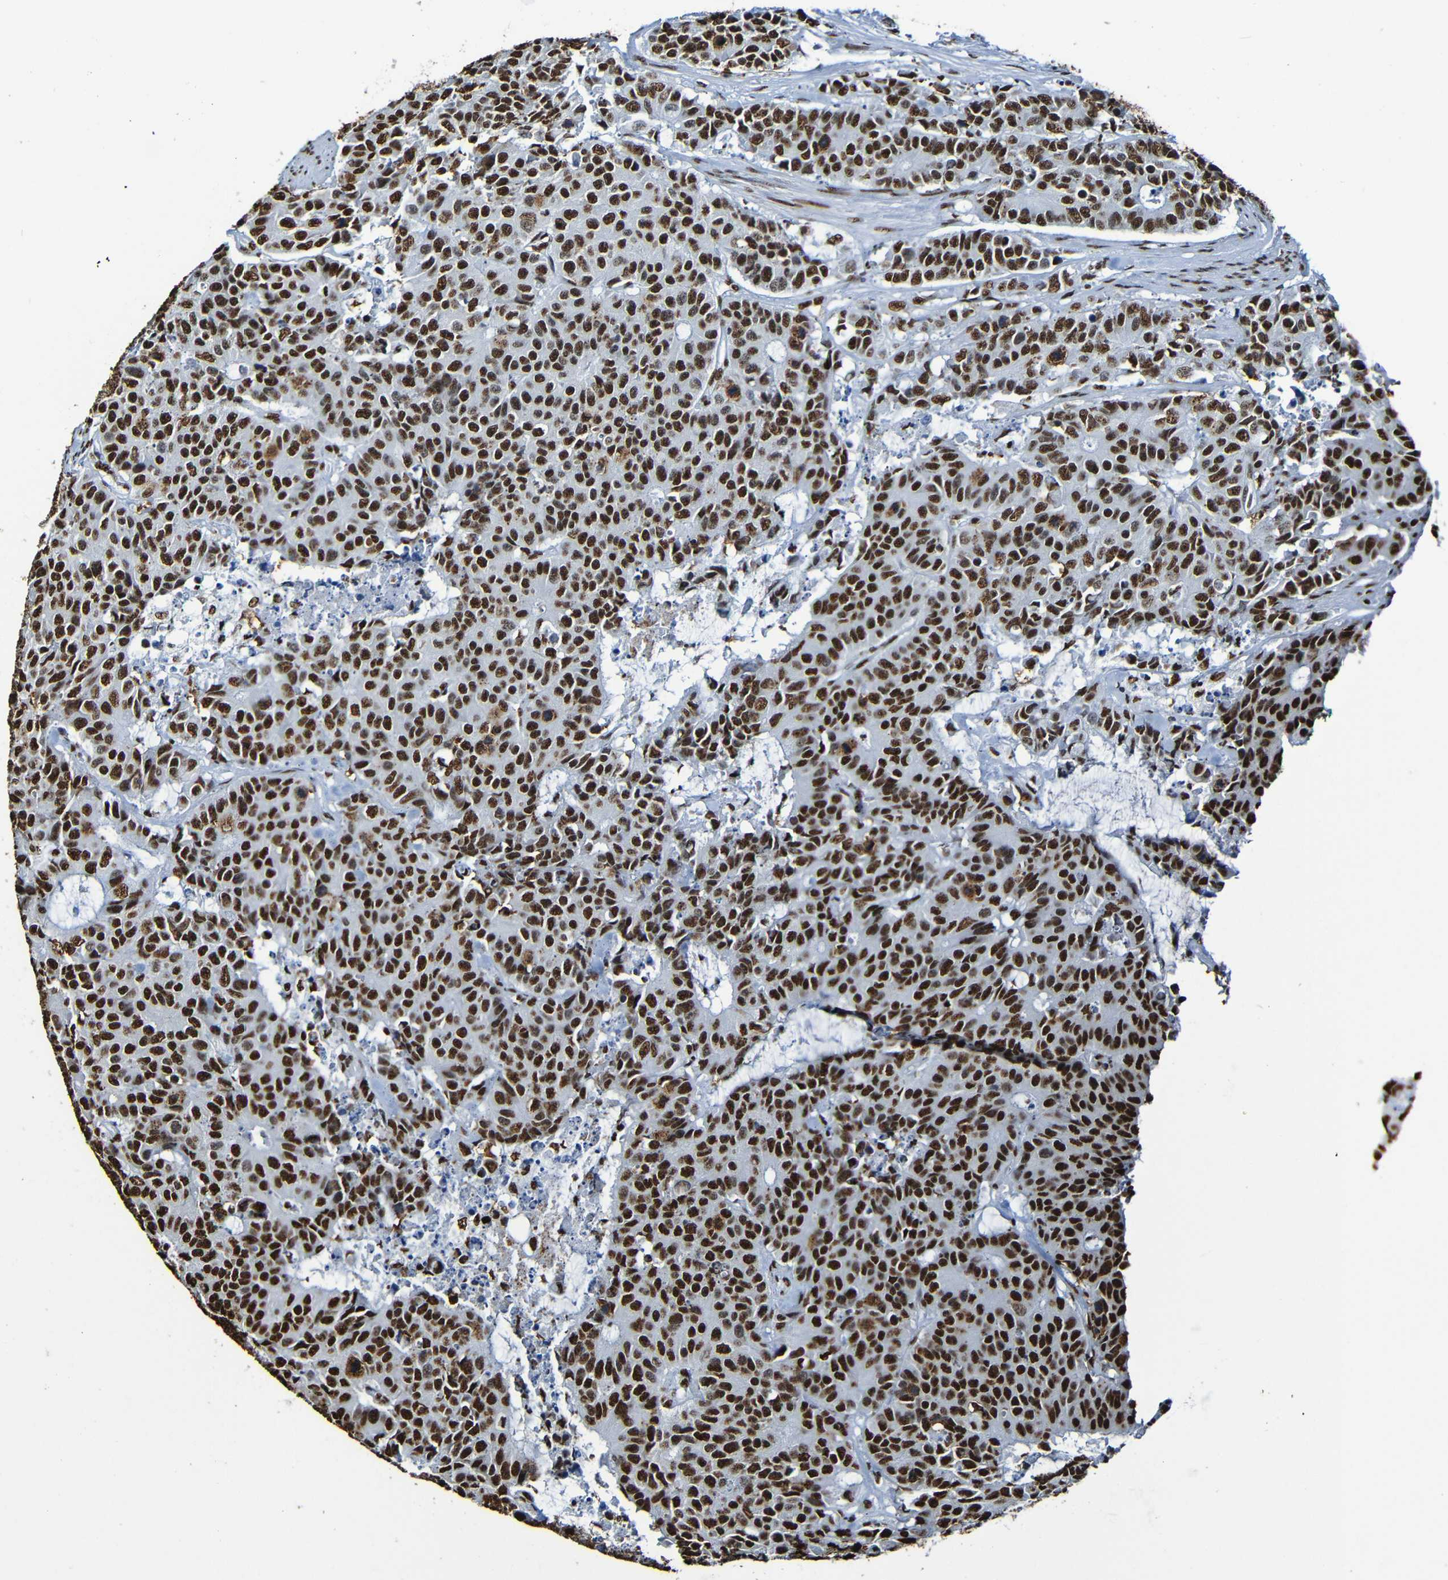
{"staining": {"intensity": "strong", "quantity": ">75%", "location": "nuclear"}, "tissue": "colorectal cancer", "cell_type": "Tumor cells", "image_type": "cancer", "snomed": [{"axis": "morphology", "description": "Adenocarcinoma, NOS"}, {"axis": "topography", "description": "Colon"}], "caption": "Immunohistochemical staining of colorectal cancer (adenocarcinoma) demonstrates strong nuclear protein positivity in approximately >75% of tumor cells.", "gene": "SRSF3", "patient": {"sex": "female", "age": 86}}